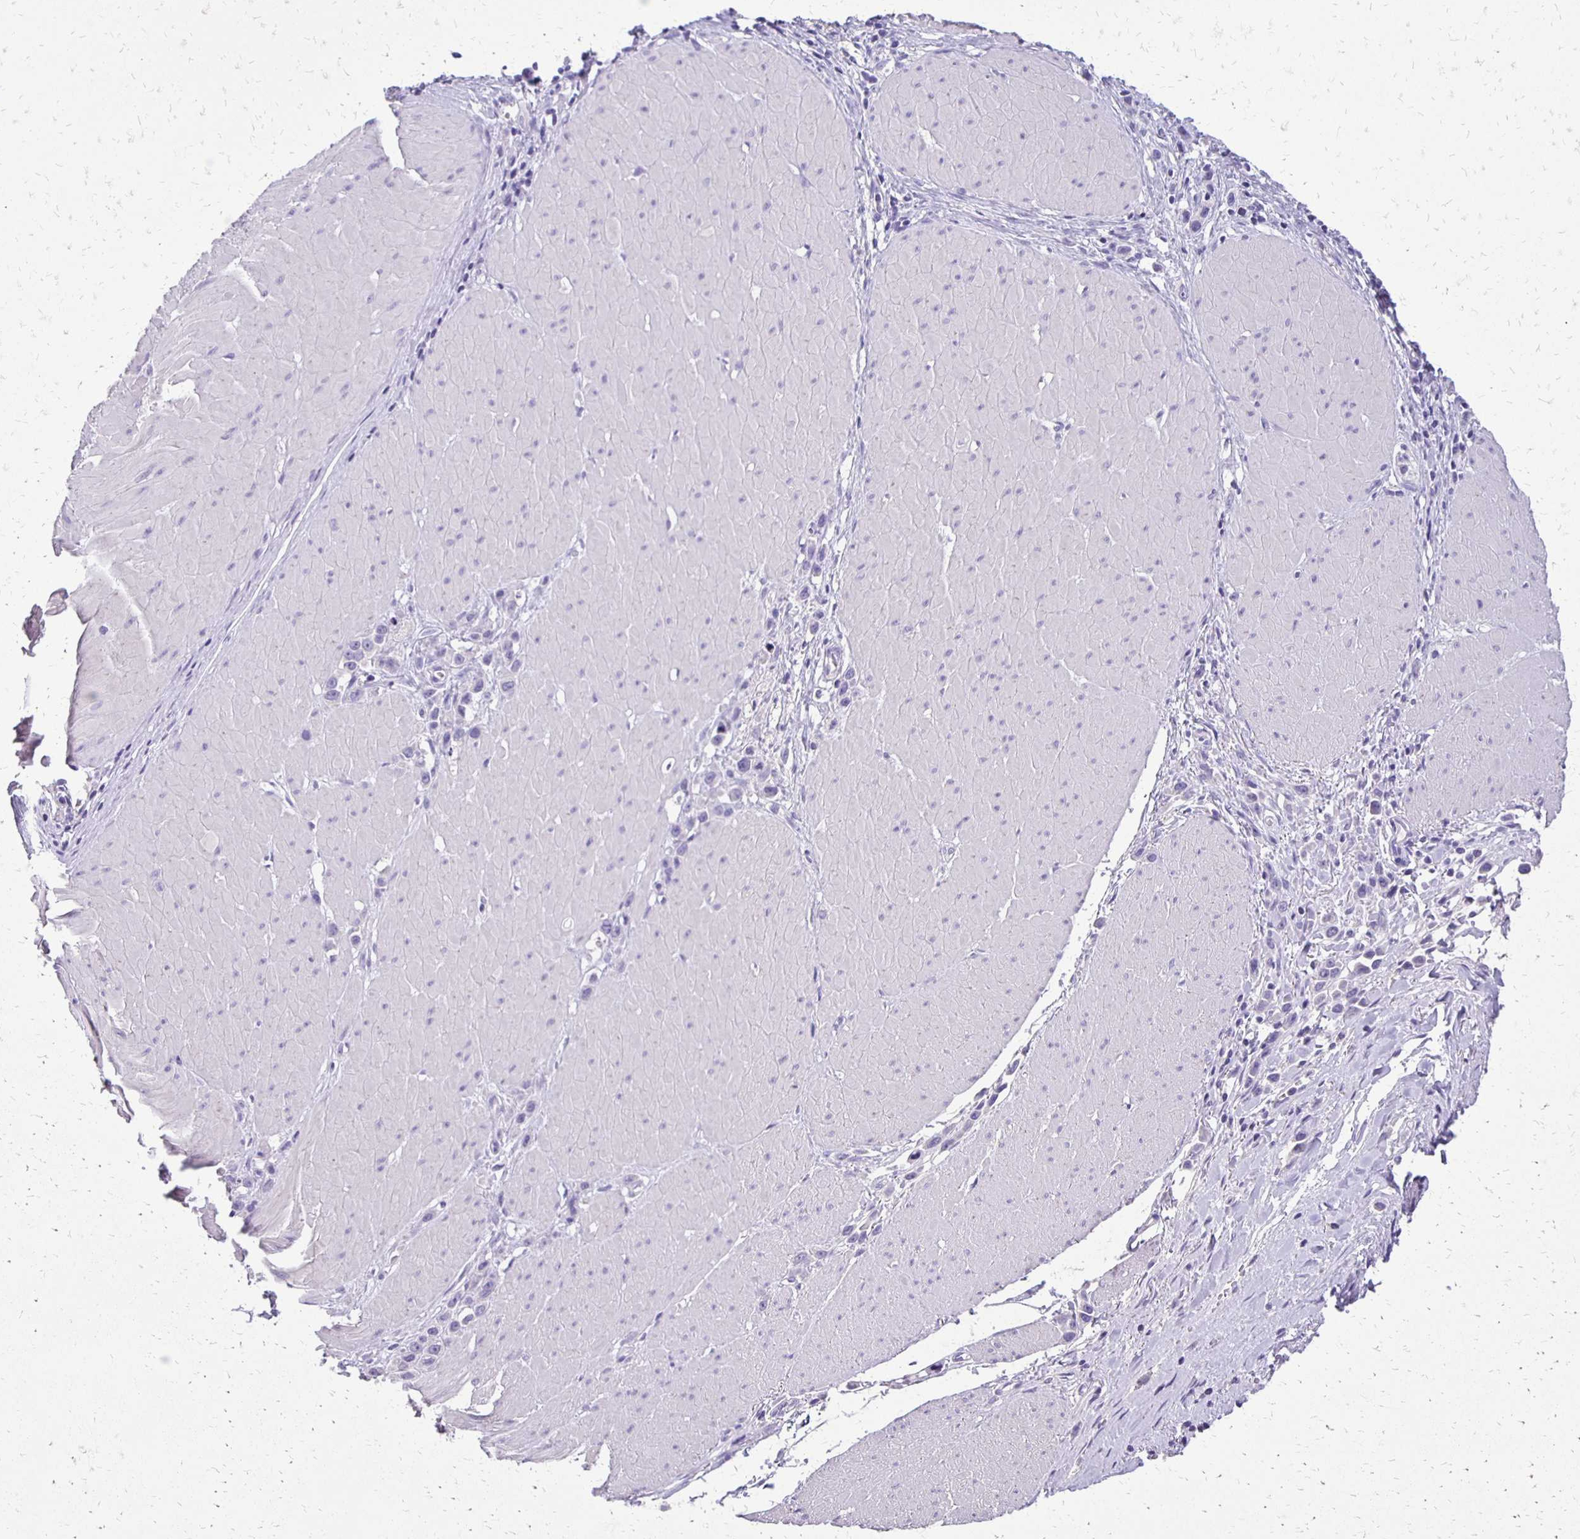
{"staining": {"intensity": "negative", "quantity": "none", "location": "none"}, "tissue": "stomach cancer", "cell_type": "Tumor cells", "image_type": "cancer", "snomed": [{"axis": "morphology", "description": "Adenocarcinoma, NOS"}, {"axis": "topography", "description": "Stomach"}], "caption": "Immunohistochemical staining of human stomach cancer shows no significant expression in tumor cells. The staining was performed using DAB to visualize the protein expression in brown, while the nuclei were stained in blue with hematoxylin (Magnification: 20x).", "gene": "ANKRD45", "patient": {"sex": "male", "age": 47}}